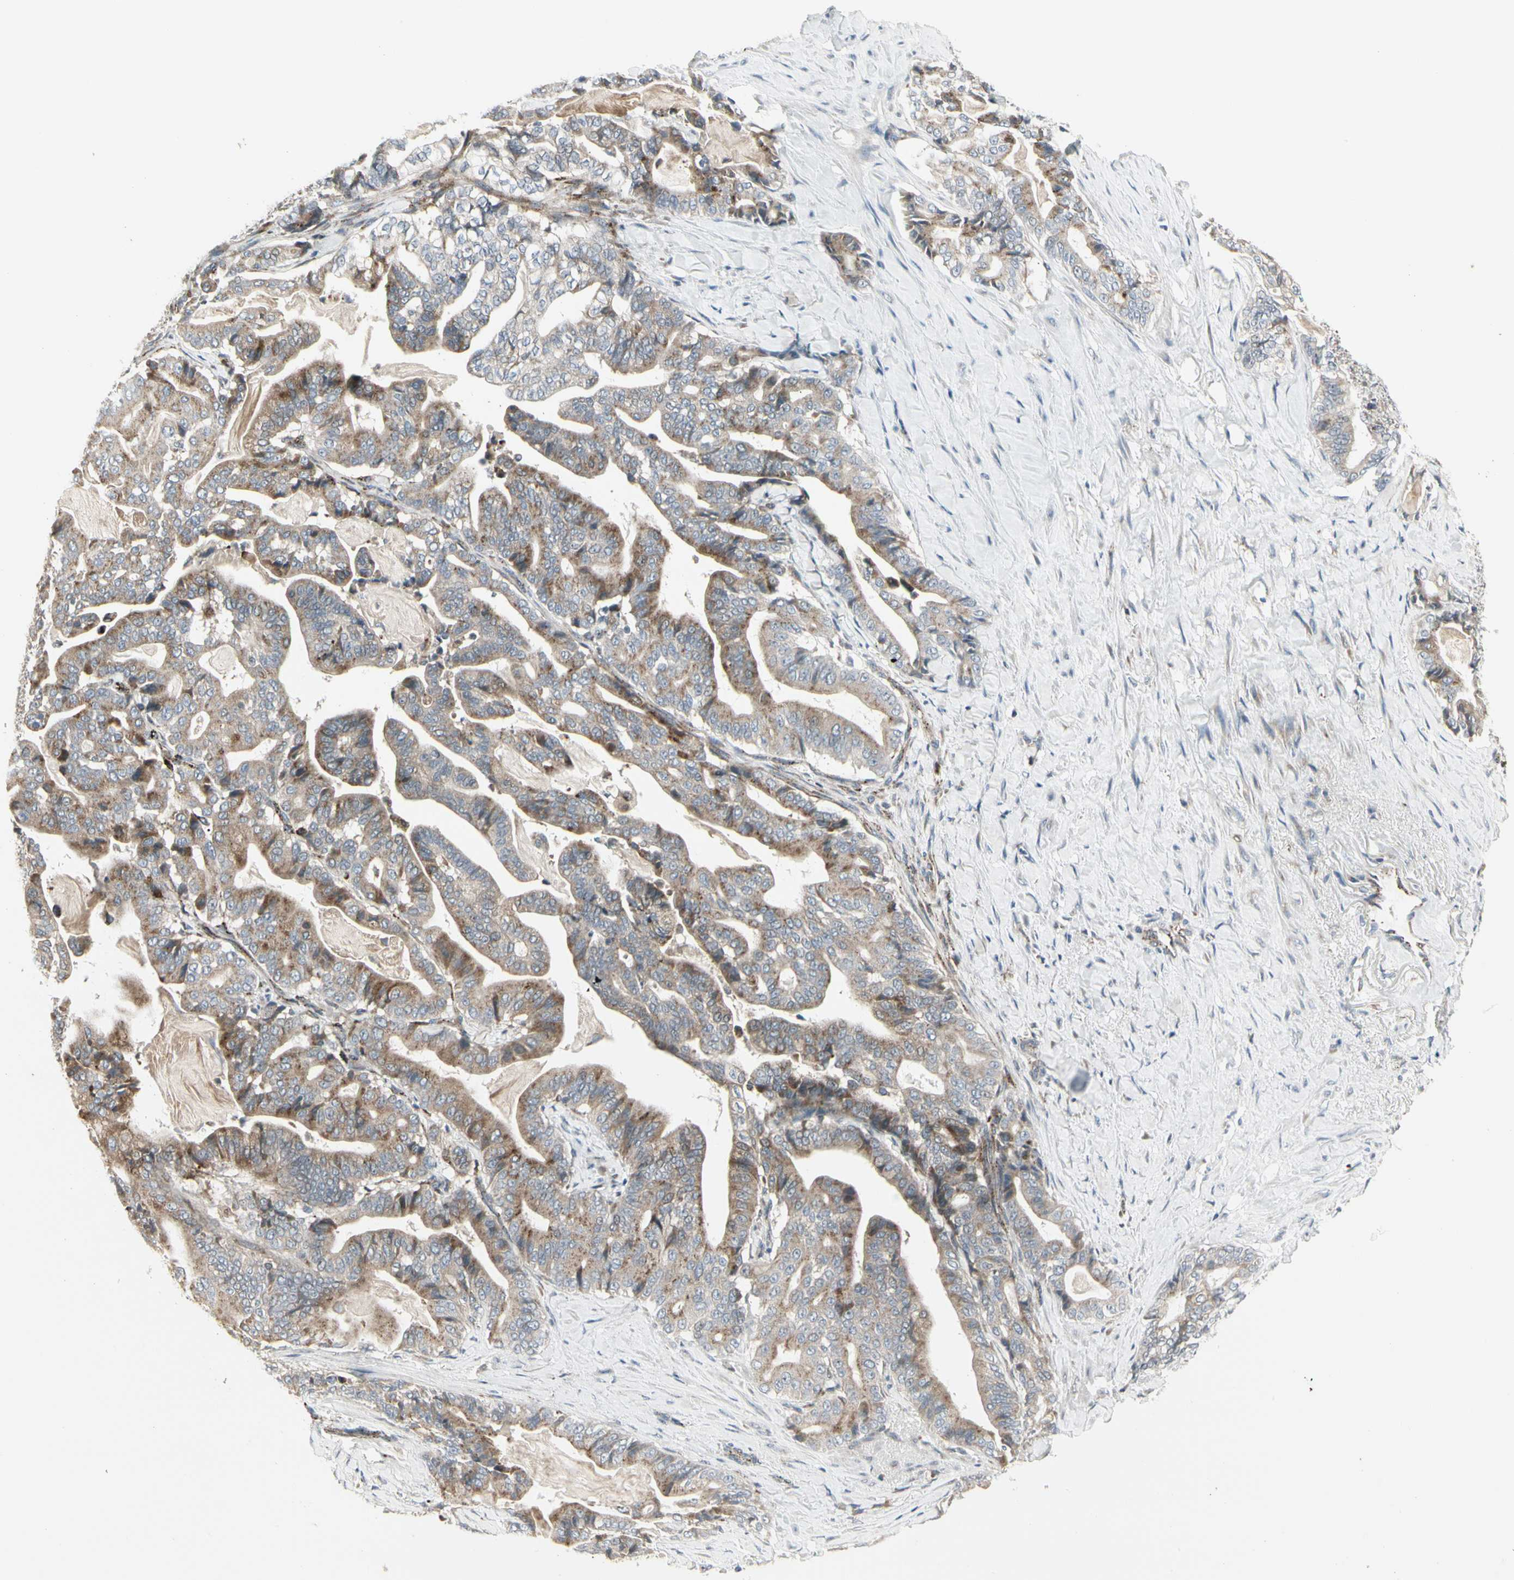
{"staining": {"intensity": "weak", "quantity": ">75%", "location": "cytoplasmic/membranous"}, "tissue": "pancreatic cancer", "cell_type": "Tumor cells", "image_type": "cancer", "snomed": [{"axis": "morphology", "description": "Adenocarcinoma, NOS"}, {"axis": "topography", "description": "Pancreas"}], "caption": "Tumor cells exhibit low levels of weak cytoplasmic/membranous expression in approximately >75% of cells in pancreatic cancer.", "gene": "GRN", "patient": {"sex": "male", "age": 63}}